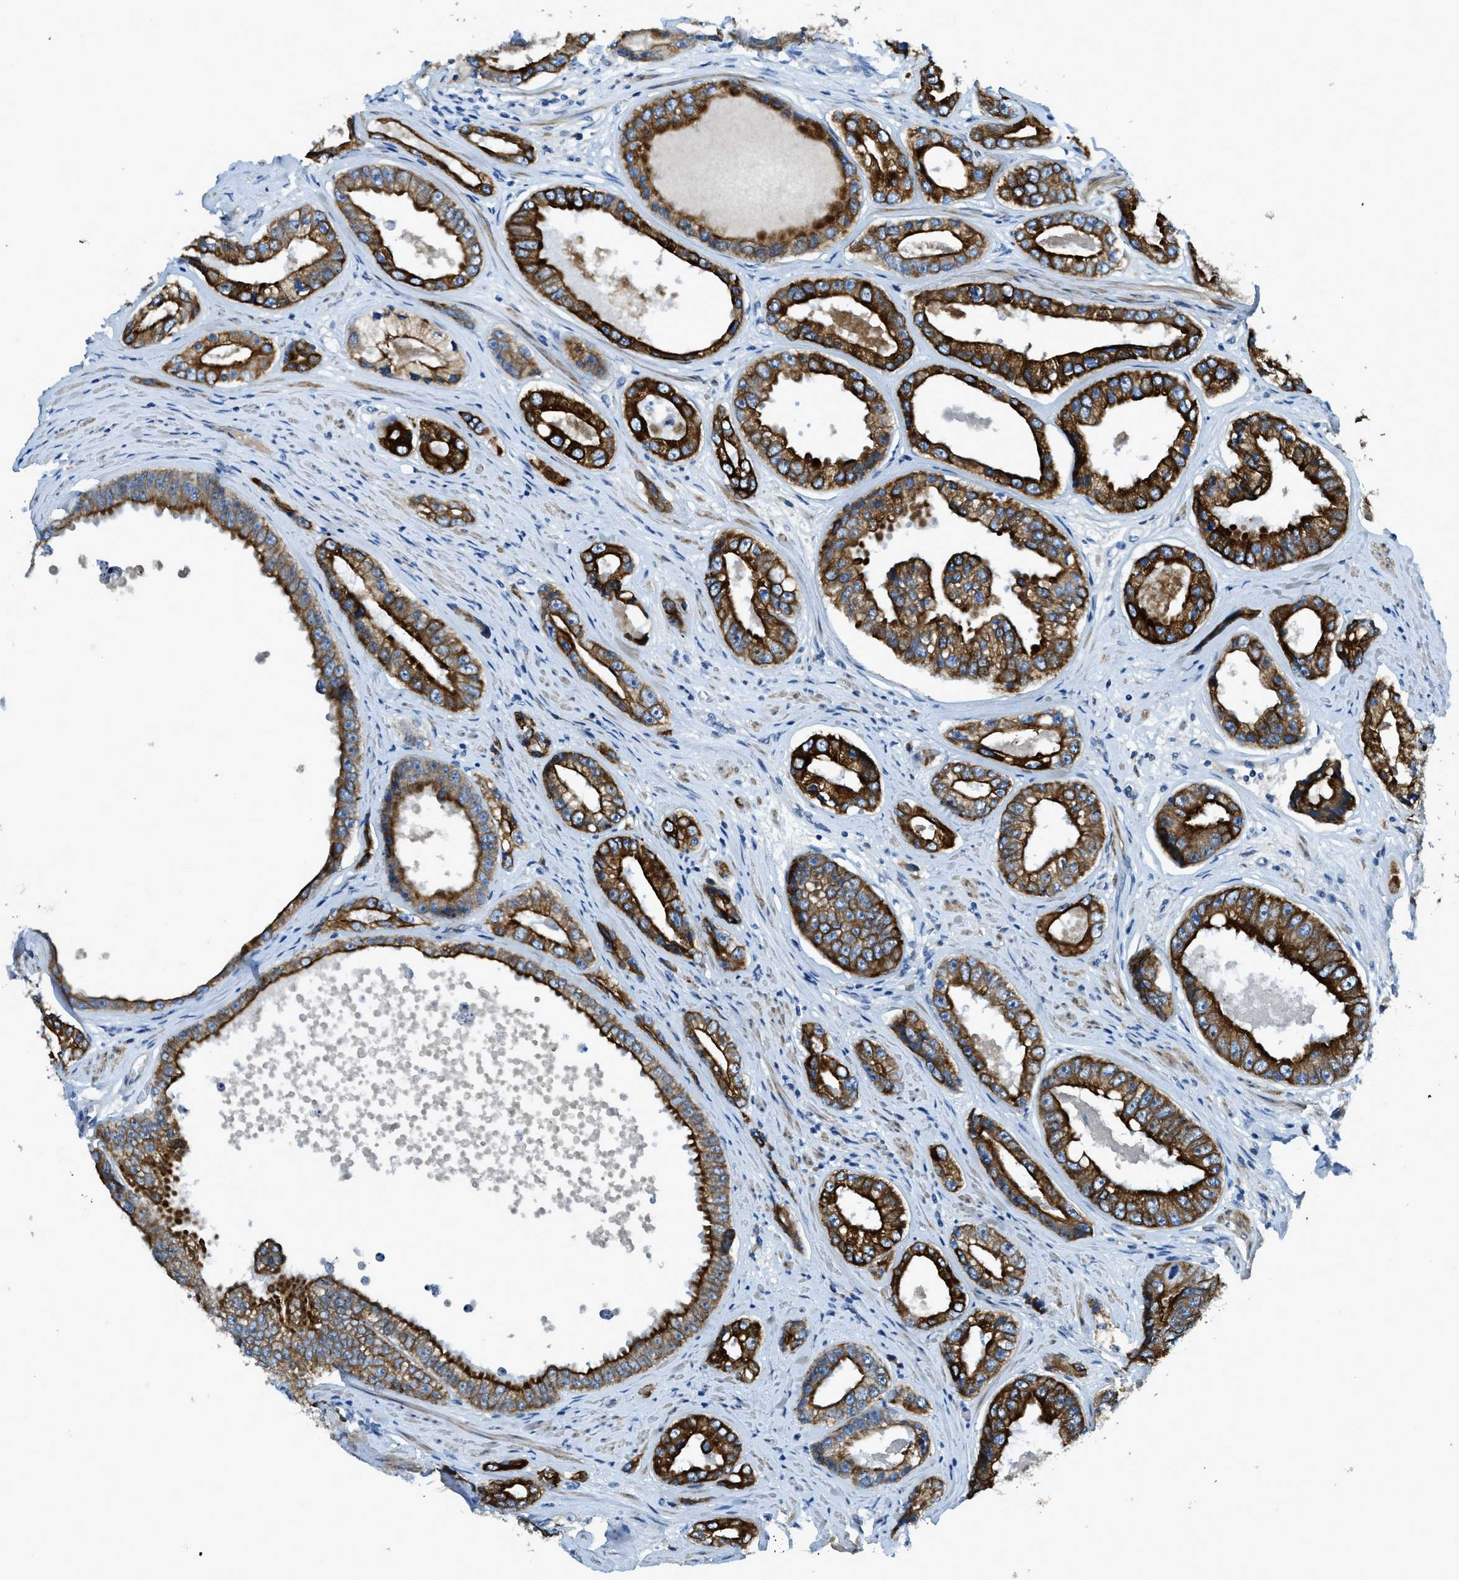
{"staining": {"intensity": "strong", "quantity": ">75%", "location": "cytoplasmic/membranous"}, "tissue": "prostate cancer", "cell_type": "Tumor cells", "image_type": "cancer", "snomed": [{"axis": "morphology", "description": "Adenocarcinoma, High grade"}, {"axis": "topography", "description": "Prostate"}], "caption": "A high amount of strong cytoplasmic/membranous staining is identified in approximately >75% of tumor cells in prostate cancer tissue. The staining was performed using DAB (3,3'-diaminobenzidine), with brown indicating positive protein expression. Nuclei are stained blue with hematoxylin.", "gene": "KLHL8", "patient": {"sex": "male", "age": 61}}